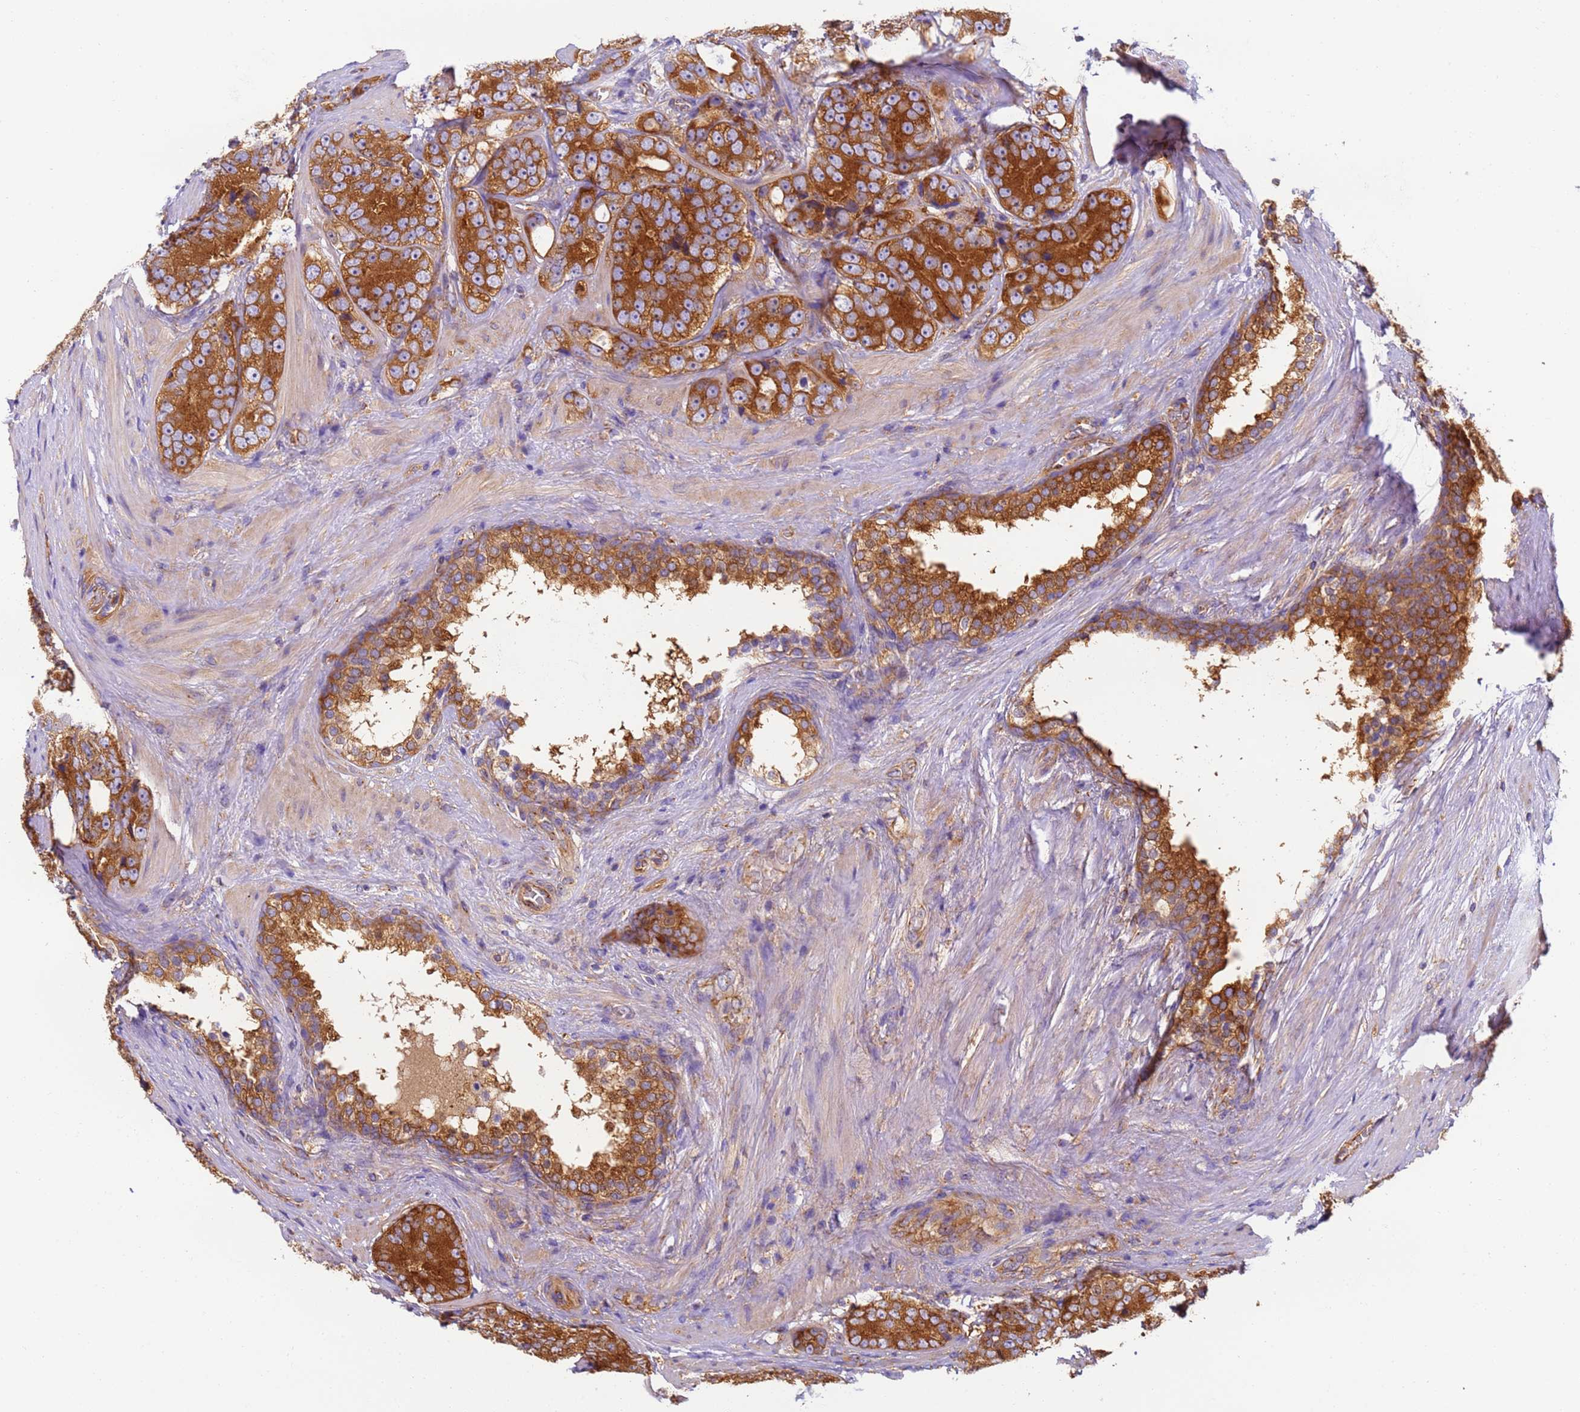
{"staining": {"intensity": "strong", "quantity": ">75%", "location": "cytoplasmic/membranous"}, "tissue": "prostate cancer", "cell_type": "Tumor cells", "image_type": "cancer", "snomed": [{"axis": "morphology", "description": "Adenocarcinoma, High grade"}, {"axis": "topography", "description": "Prostate"}], "caption": "Protein staining of prostate cancer (adenocarcinoma (high-grade)) tissue demonstrates strong cytoplasmic/membranous staining in about >75% of tumor cells.", "gene": "DYNC1I2", "patient": {"sex": "male", "age": 56}}